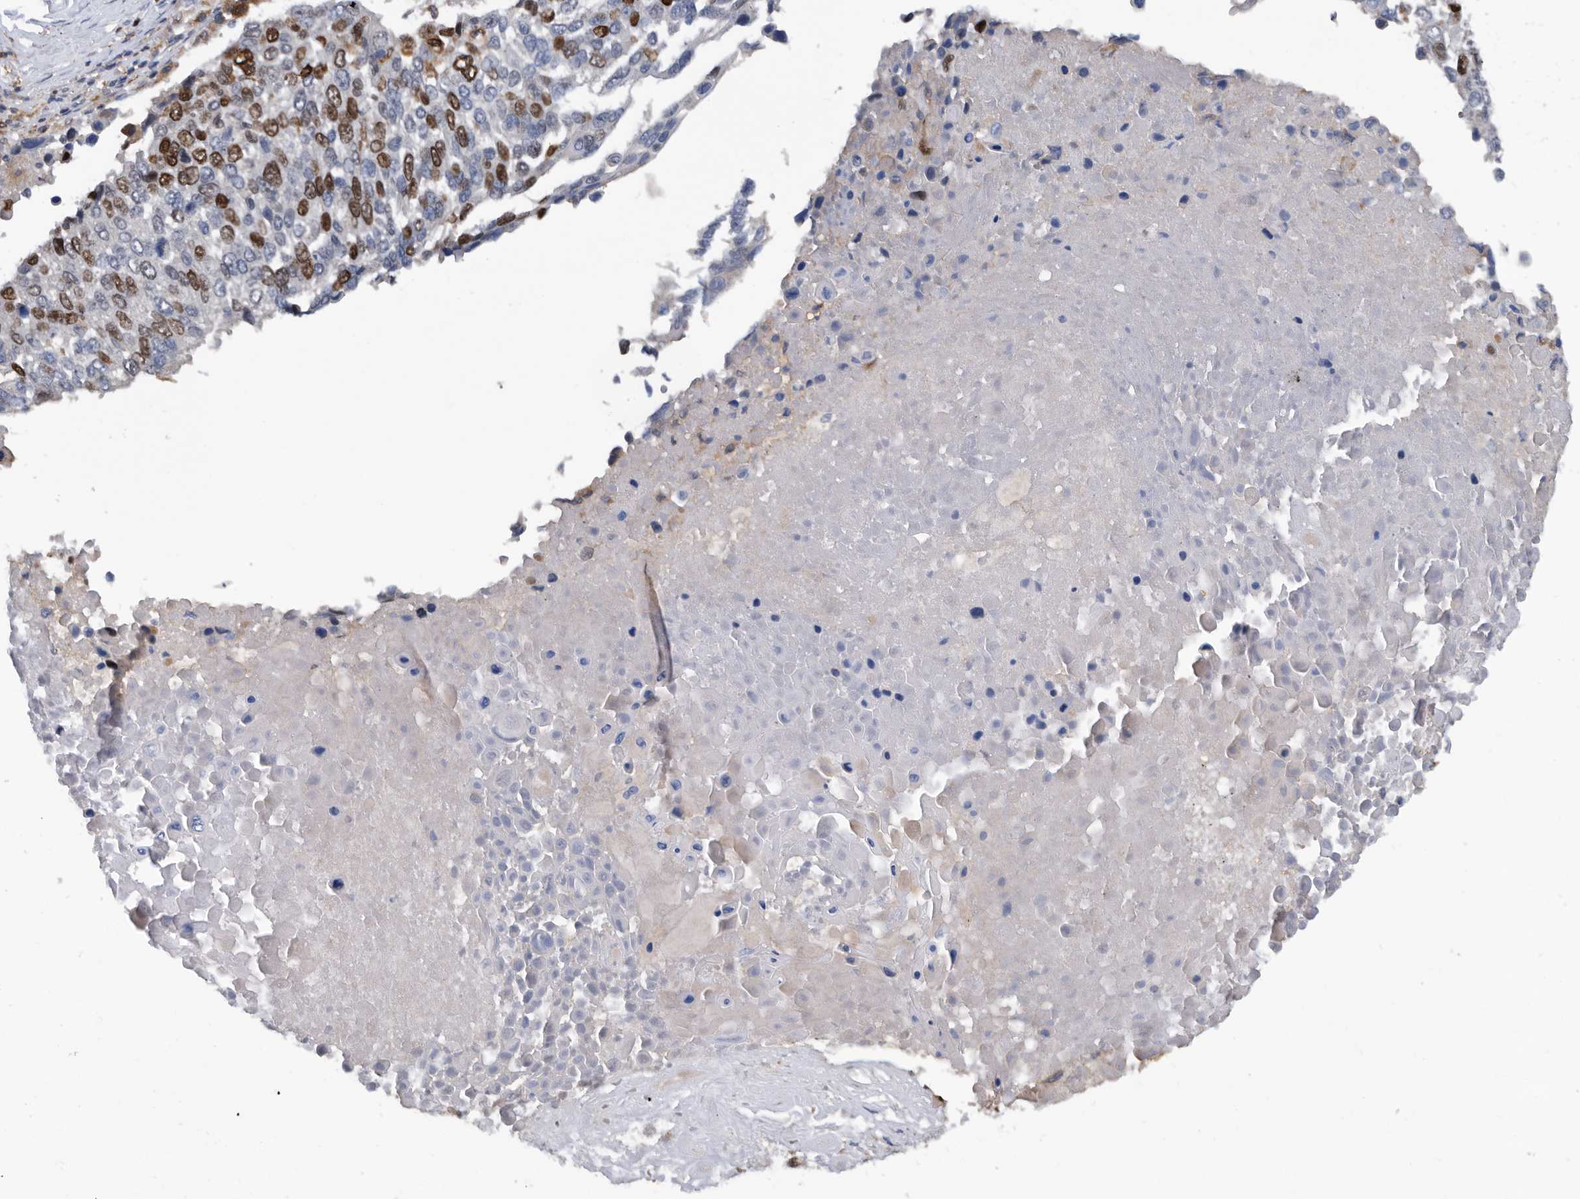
{"staining": {"intensity": "strong", "quantity": "<25%", "location": "nuclear"}, "tissue": "lung cancer", "cell_type": "Tumor cells", "image_type": "cancer", "snomed": [{"axis": "morphology", "description": "Squamous cell carcinoma, NOS"}, {"axis": "topography", "description": "Lung"}], "caption": "Lung cancer stained with a protein marker reveals strong staining in tumor cells.", "gene": "ATAD2", "patient": {"sex": "male", "age": 66}}